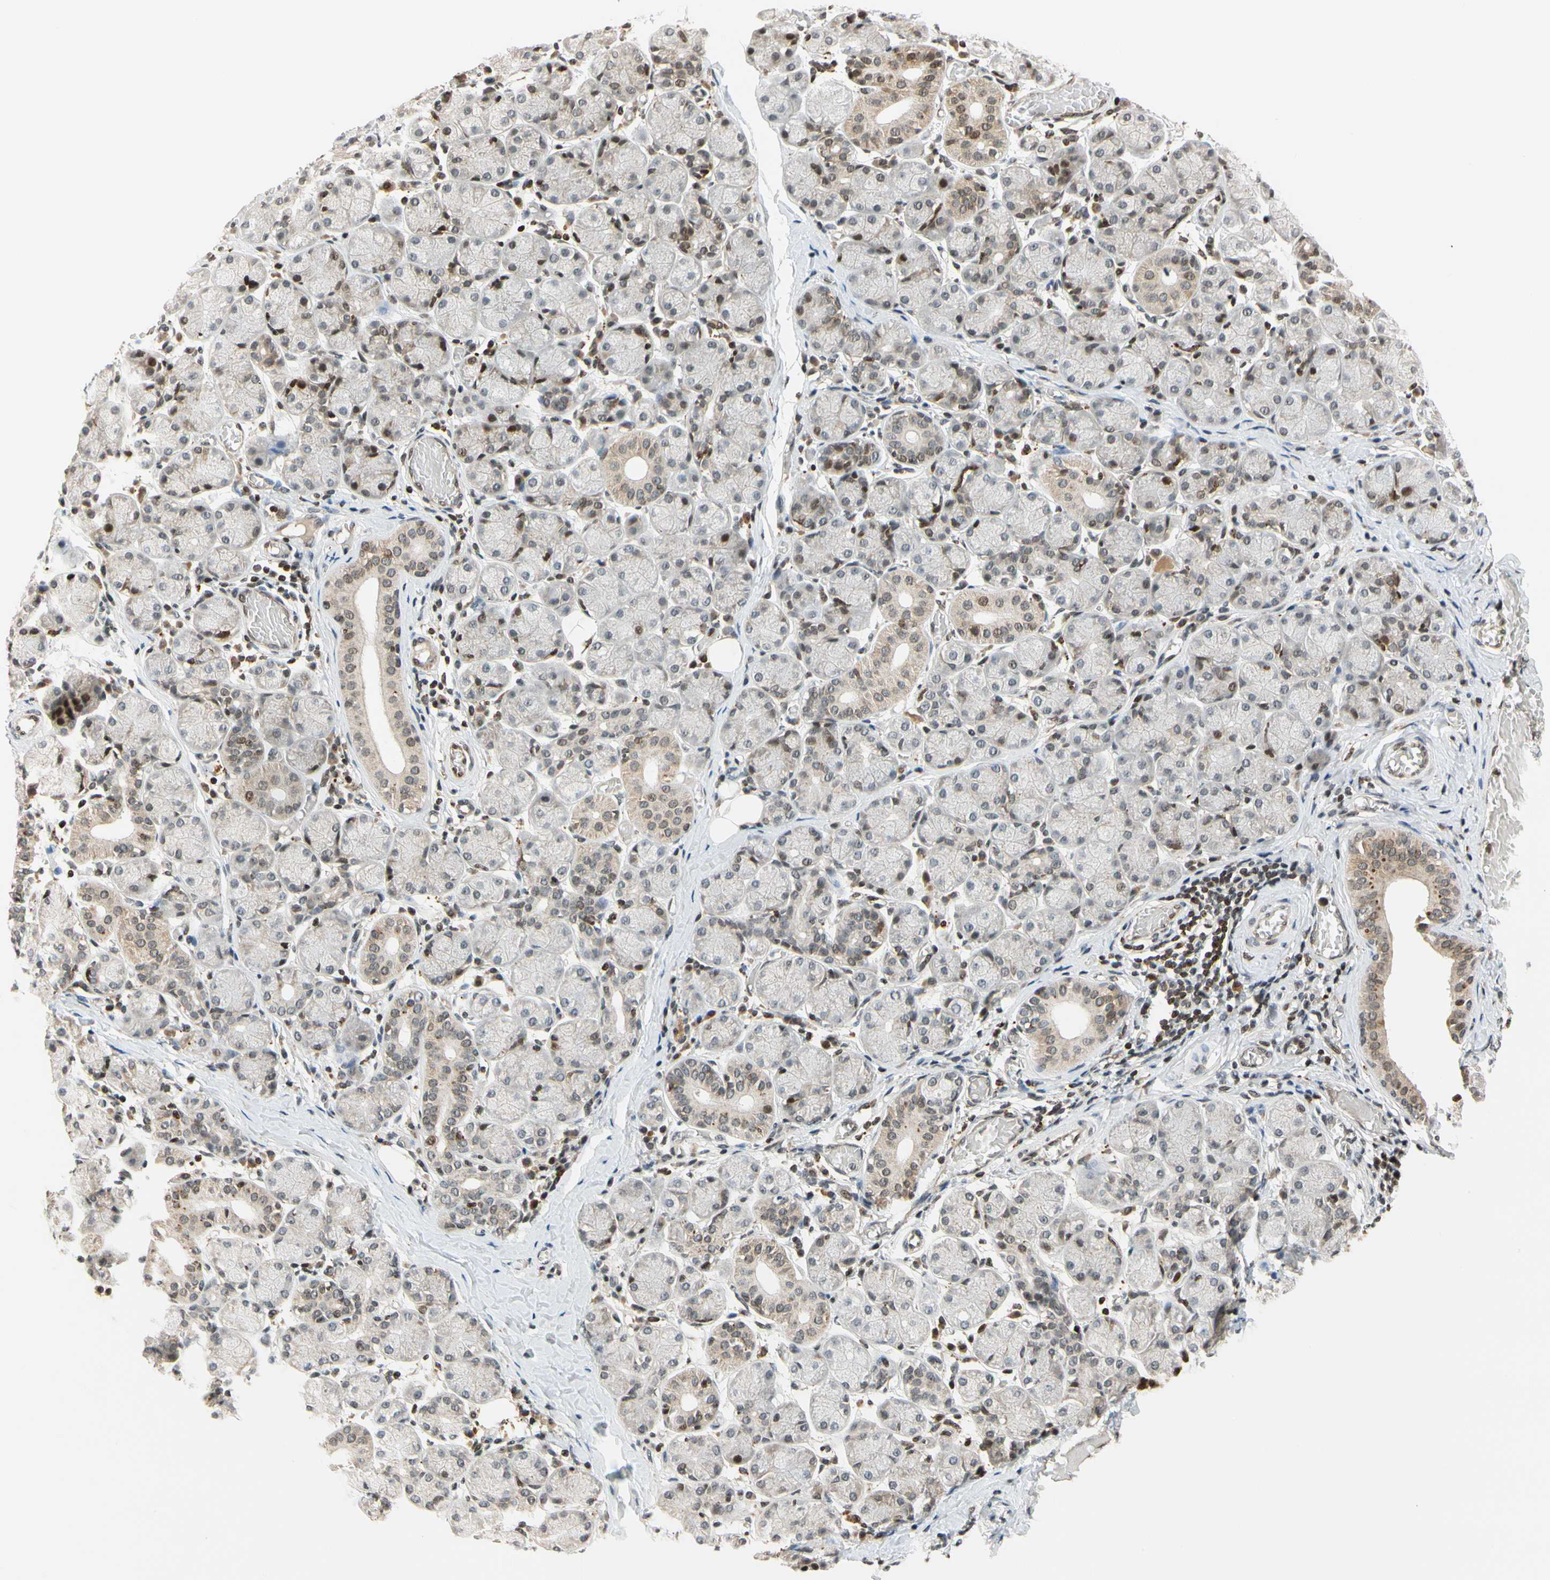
{"staining": {"intensity": "moderate", "quantity": "<25%", "location": "nuclear"}, "tissue": "salivary gland", "cell_type": "Glandular cells", "image_type": "normal", "snomed": [{"axis": "morphology", "description": "Normal tissue, NOS"}, {"axis": "topography", "description": "Salivary gland"}], "caption": "This image displays IHC staining of benign salivary gland, with low moderate nuclear expression in approximately <25% of glandular cells.", "gene": "CDK7", "patient": {"sex": "female", "age": 24}}